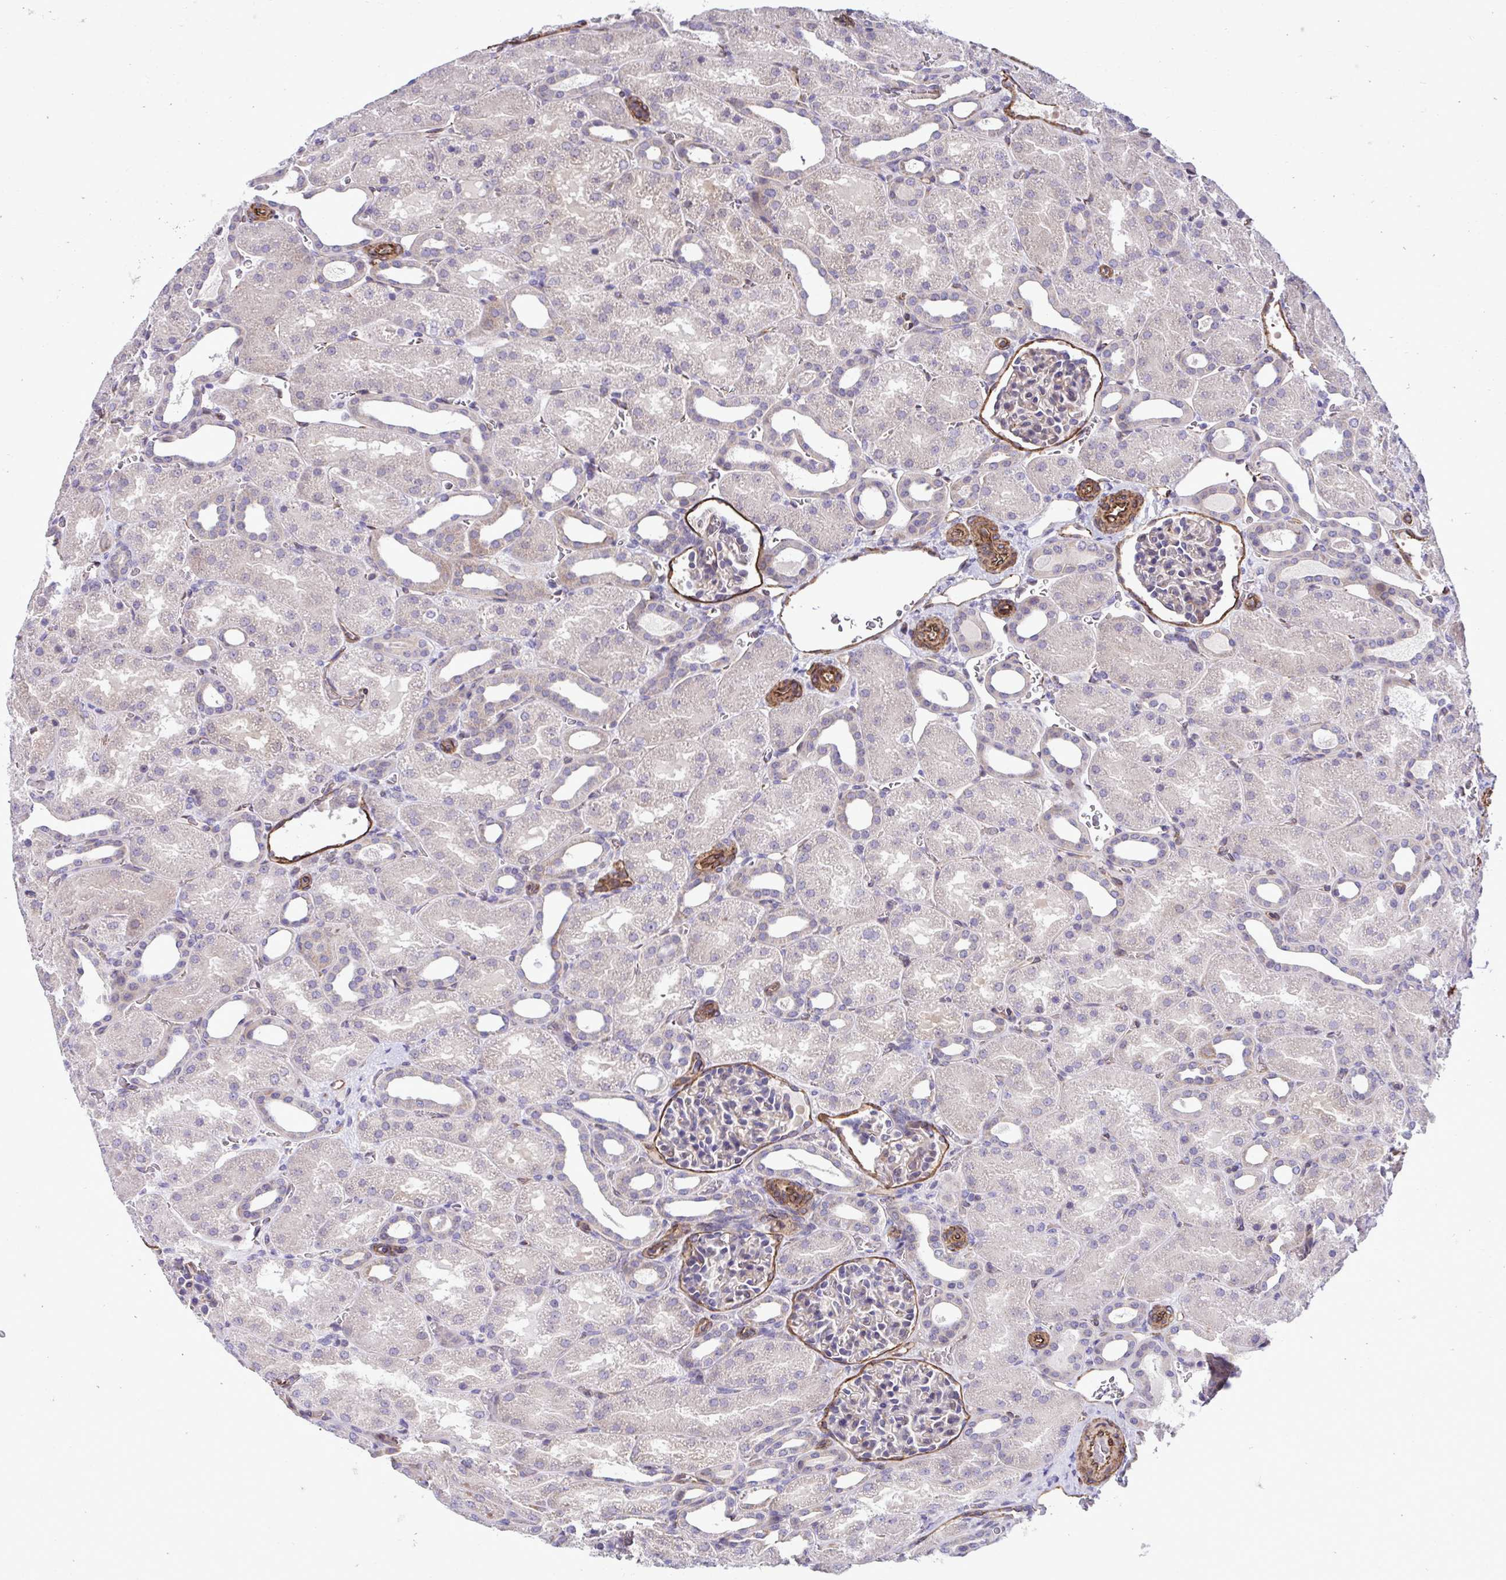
{"staining": {"intensity": "strong", "quantity": "<25%", "location": "cytoplasmic/membranous"}, "tissue": "kidney", "cell_type": "Cells in glomeruli", "image_type": "normal", "snomed": [{"axis": "morphology", "description": "Normal tissue, NOS"}, {"axis": "topography", "description": "Kidney"}], "caption": "A medium amount of strong cytoplasmic/membranous staining is seen in approximately <25% of cells in glomeruli in normal kidney.", "gene": "TRIM52", "patient": {"sex": "male", "age": 2}}